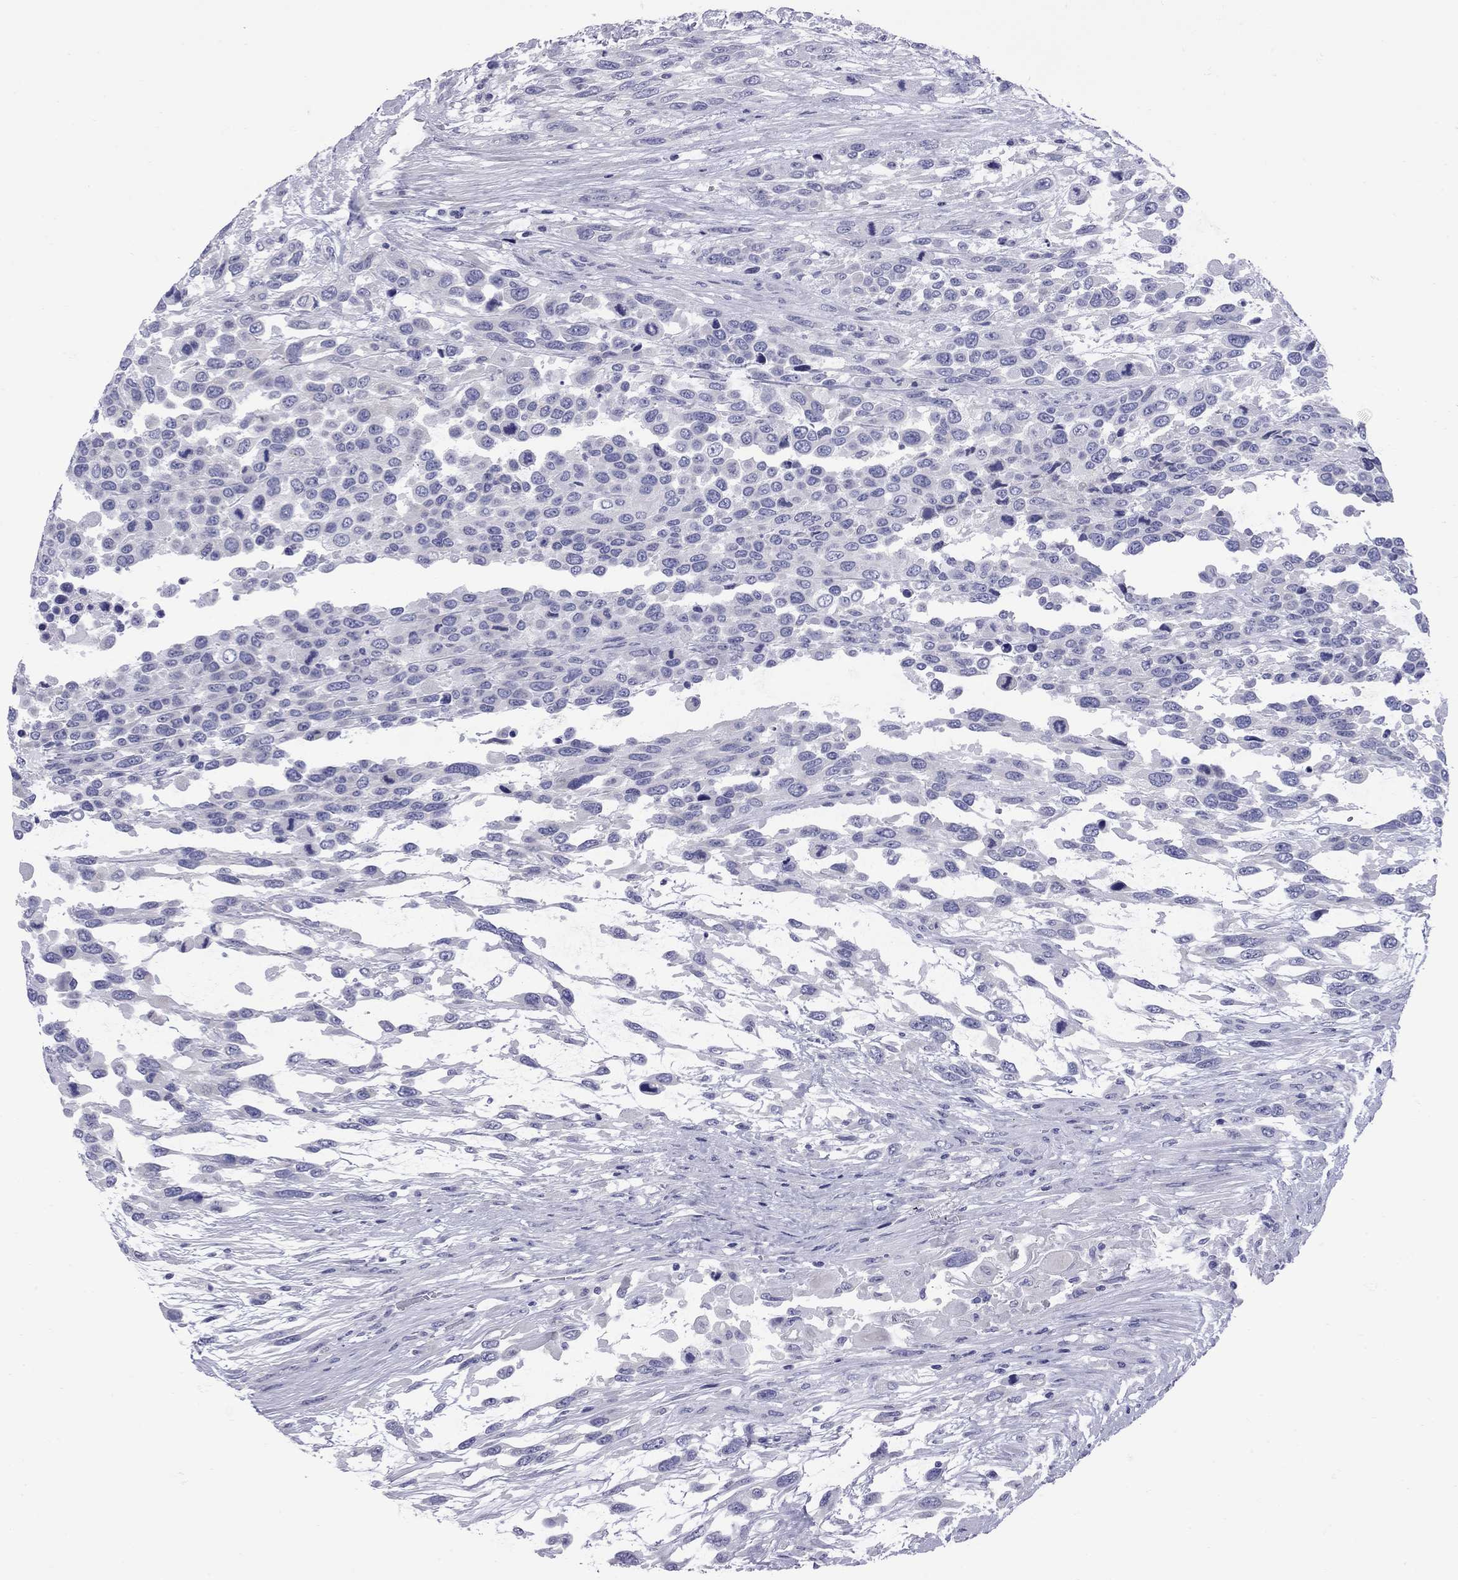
{"staining": {"intensity": "negative", "quantity": "none", "location": "none"}, "tissue": "urothelial cancer", "cell_type": "Tumor cells", "image_type": "cancer", "snomed": [{"axis": "morphology", "description": "Urothelial carcinoma, High grade"}, {"axis": "topography", "description": "Urinary bladder"}], "caption": "High magnification brightfield microscopy of urothelial cancer stained with DAB (3,3'-diaminobenzidine) (brown) and counterstained with hematoxylin (blue): tumor cells show no significant staining.", "gene": "EPPIN", "patient": {"sex": "female", "age": 70}}